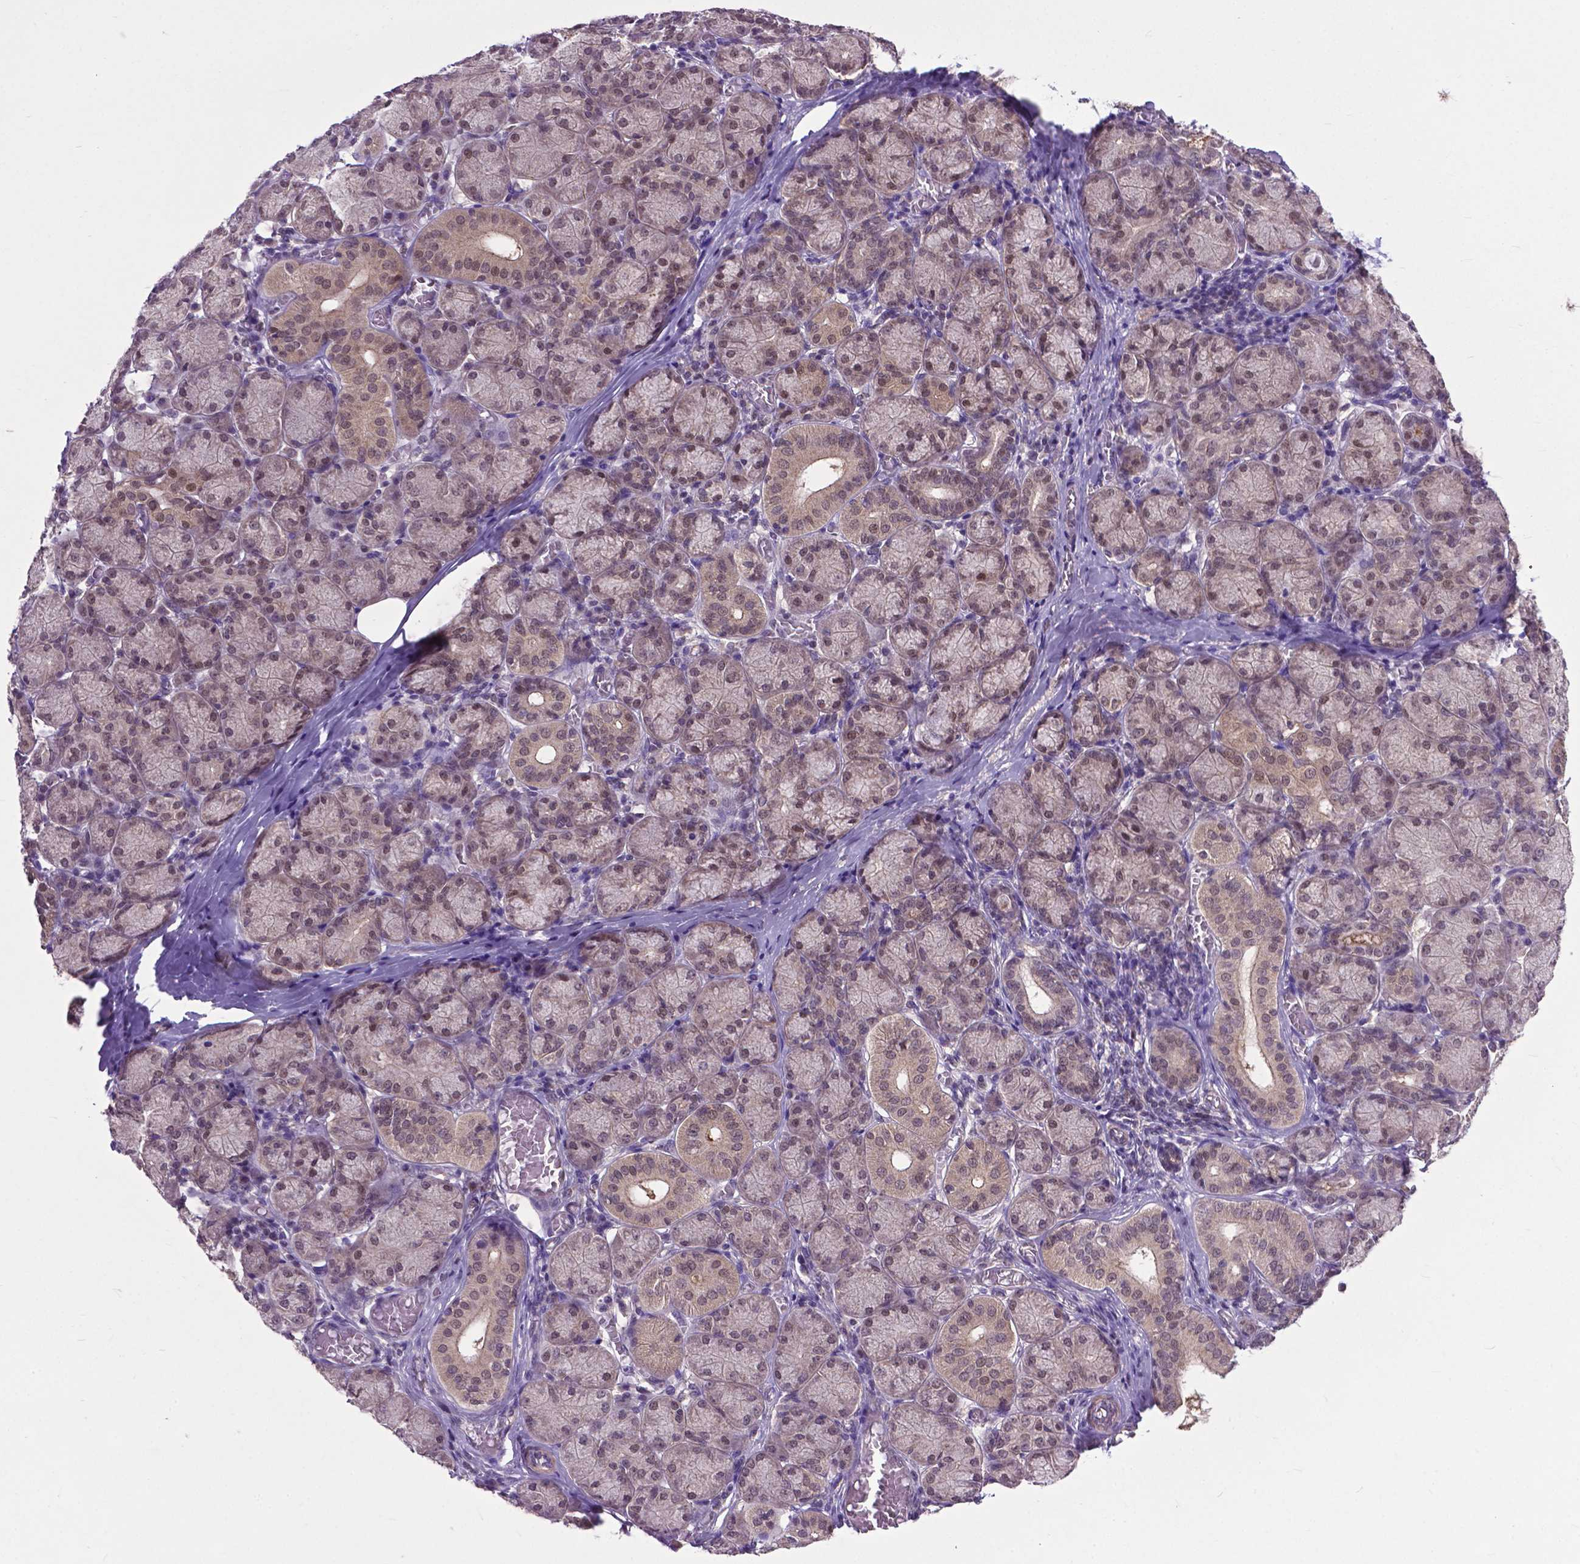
{"staining": {"intensity": "moderate", "quantity": "25%-75%", "location": "cytoplasmic/membranous,nuclear"}, "tissue": "salivary gland", "cell_type": "Glandular cells", "image_type": "normal", "snomed": [{"axis": "morphology", "description": "Normal tissue, NOS"}, {"axis": "topography", "description": "Salivary gland"}, {"axis": "topography", "description": "Peripheral nerve tissue"}], "caption": "Approximately 25%-75% of glandular cells in unremarkable salivary gland reveal moderate cytoplasmic/membranous,nuclear protein positivity as visualized by brown immunohistochemical staining.", "gene": "OTUB1", "patient": {"sex": "female", "age": 24}}